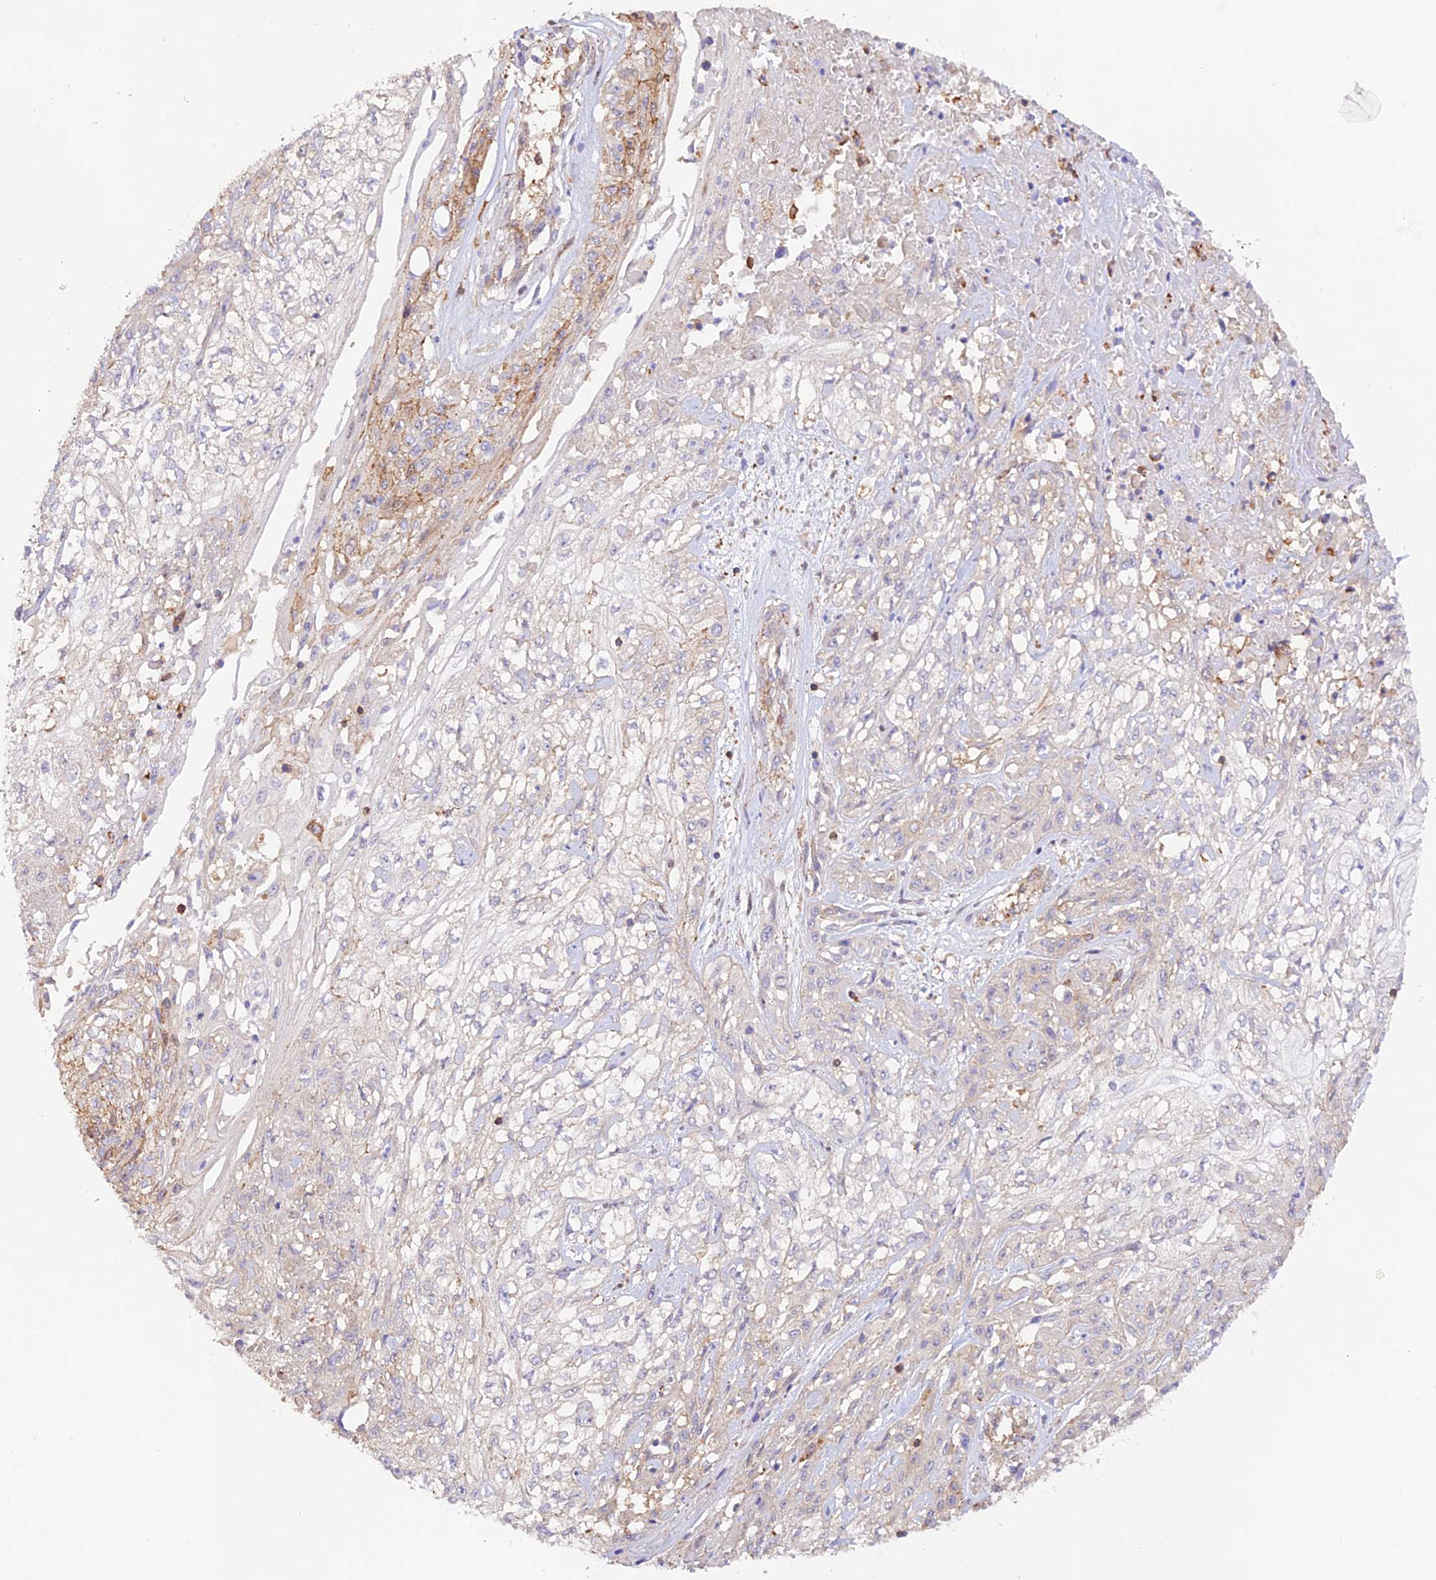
{"staining": {"intensity": "negative", "quantity": "none", "location": "none"}, "tissue": "skin cancer", "cell_type": "Tumor cells", "image_type": "cancer", "snomed": [{"axis": "morphology", "description": "Squamous cell carcinoma, NOS"}, {"axis": "morphology", "description": "Squamous cell carcinoma, metastatic, NOS"}, {"axis": "topography", "description": "Skin"}, {"axis": "topography", "description": "Lymph node"}], "caption": "Squamous cell carcinoma (skin) was stained to show a protein in brown. There is no significant staining in tumor cells.", "gene": "DENND1C", "patient": {"sex": "male", "age": 75}}